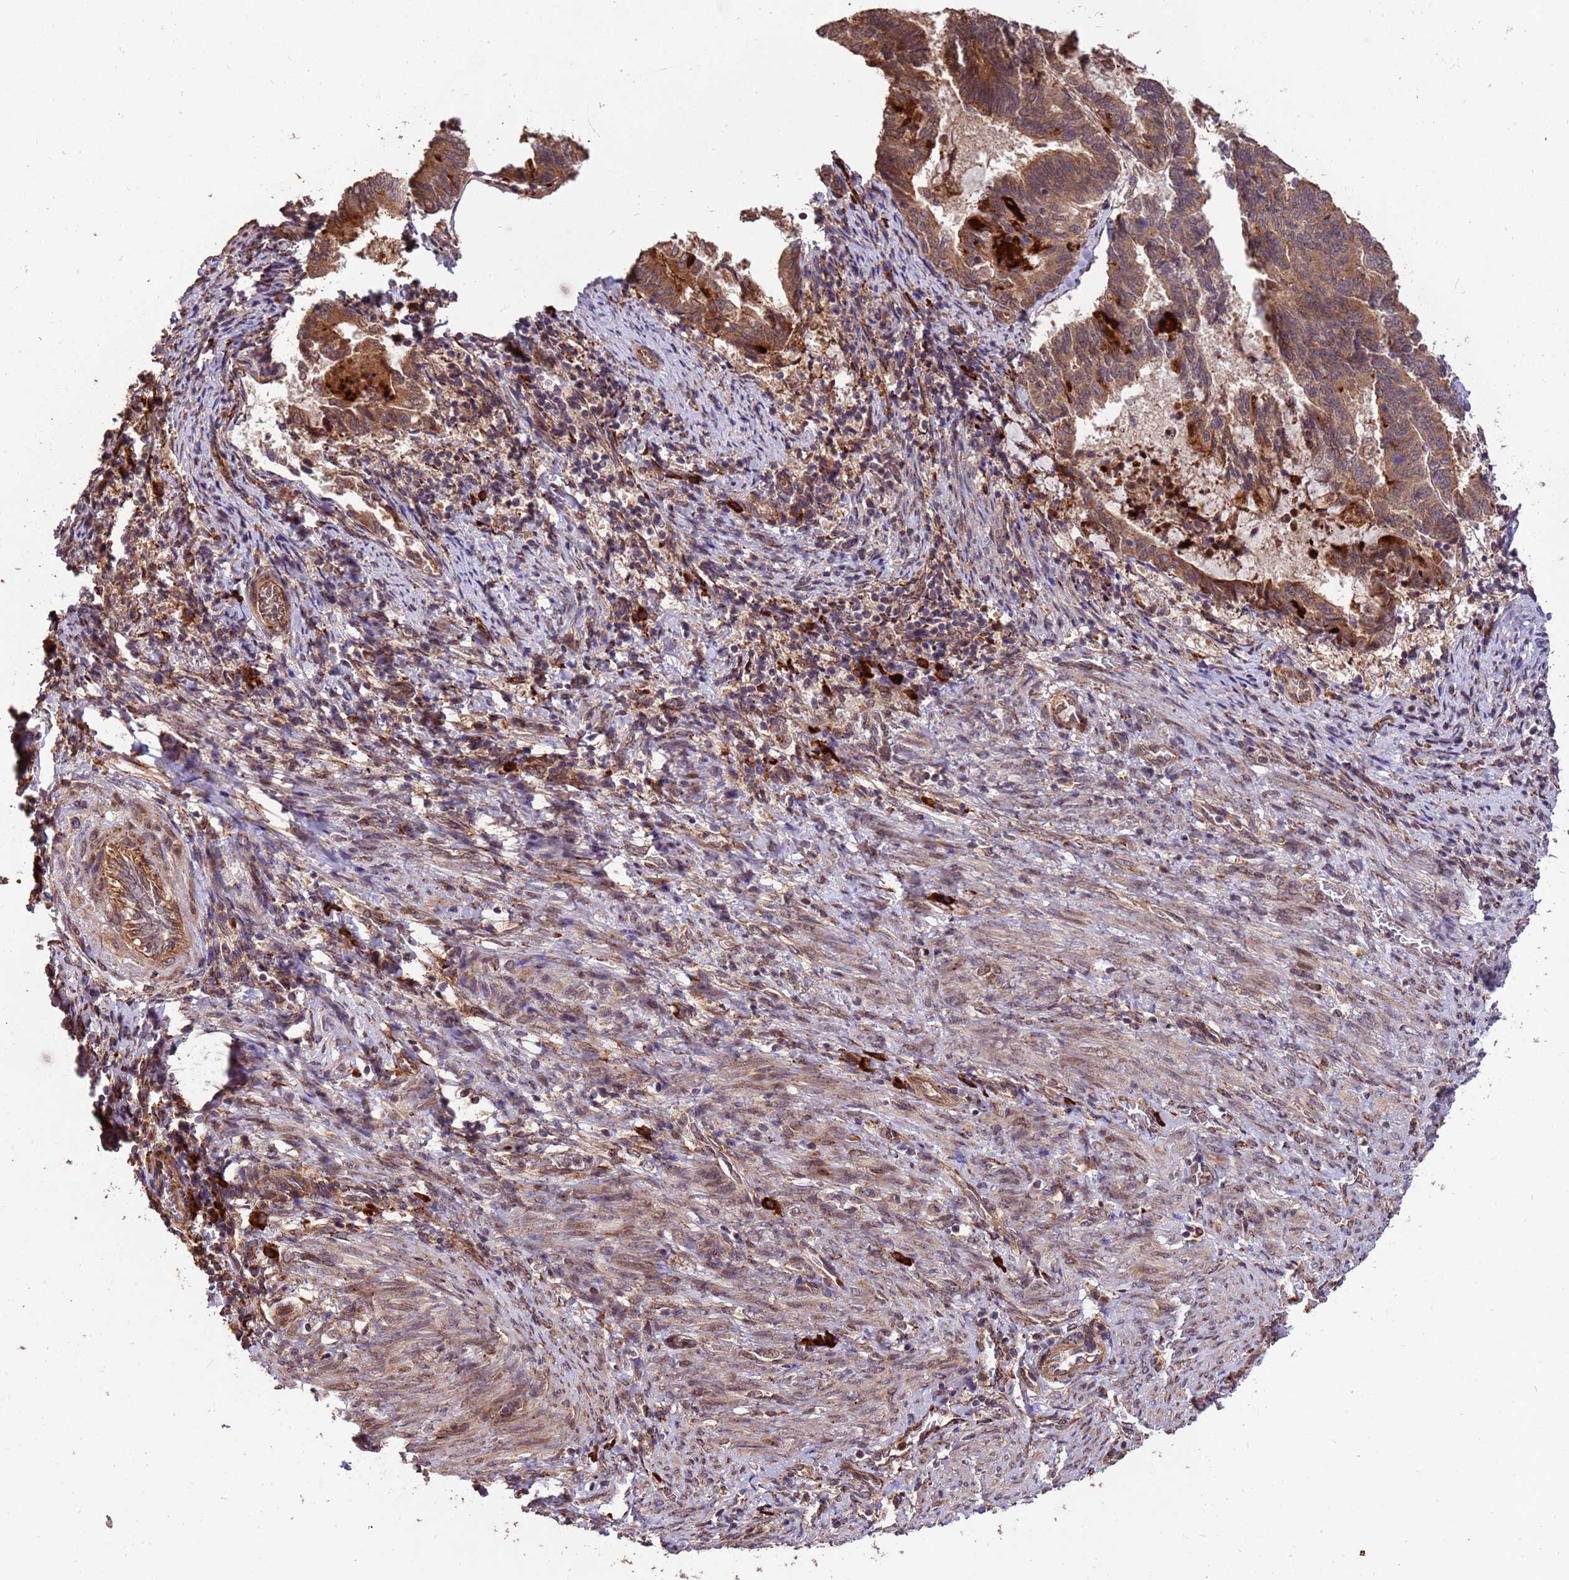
{"staining": {"intensity": "moderate", "quantity": ">75%", "location": "cytoplasmic/membranous"}, "tissue": "endometrial cancer", "cell_type": "Tumor cells", "image_type": "cancer", "snomed": [{"axis": "morphology", "description": "Adenocarcinoma, NOS"}, {"axis": "topography", "description": "Endometrium"}], "caption": "Immunohistochemistry micrograph of adenocarcinoma (endometrial) stained for a protein (brown), which exhibits medium levels of moderate cytoplasmic/membranous staining in approximately >75% of tumor cells.", "gene": "ZNF619", "patient": {"sex": "female", "age": 80}}